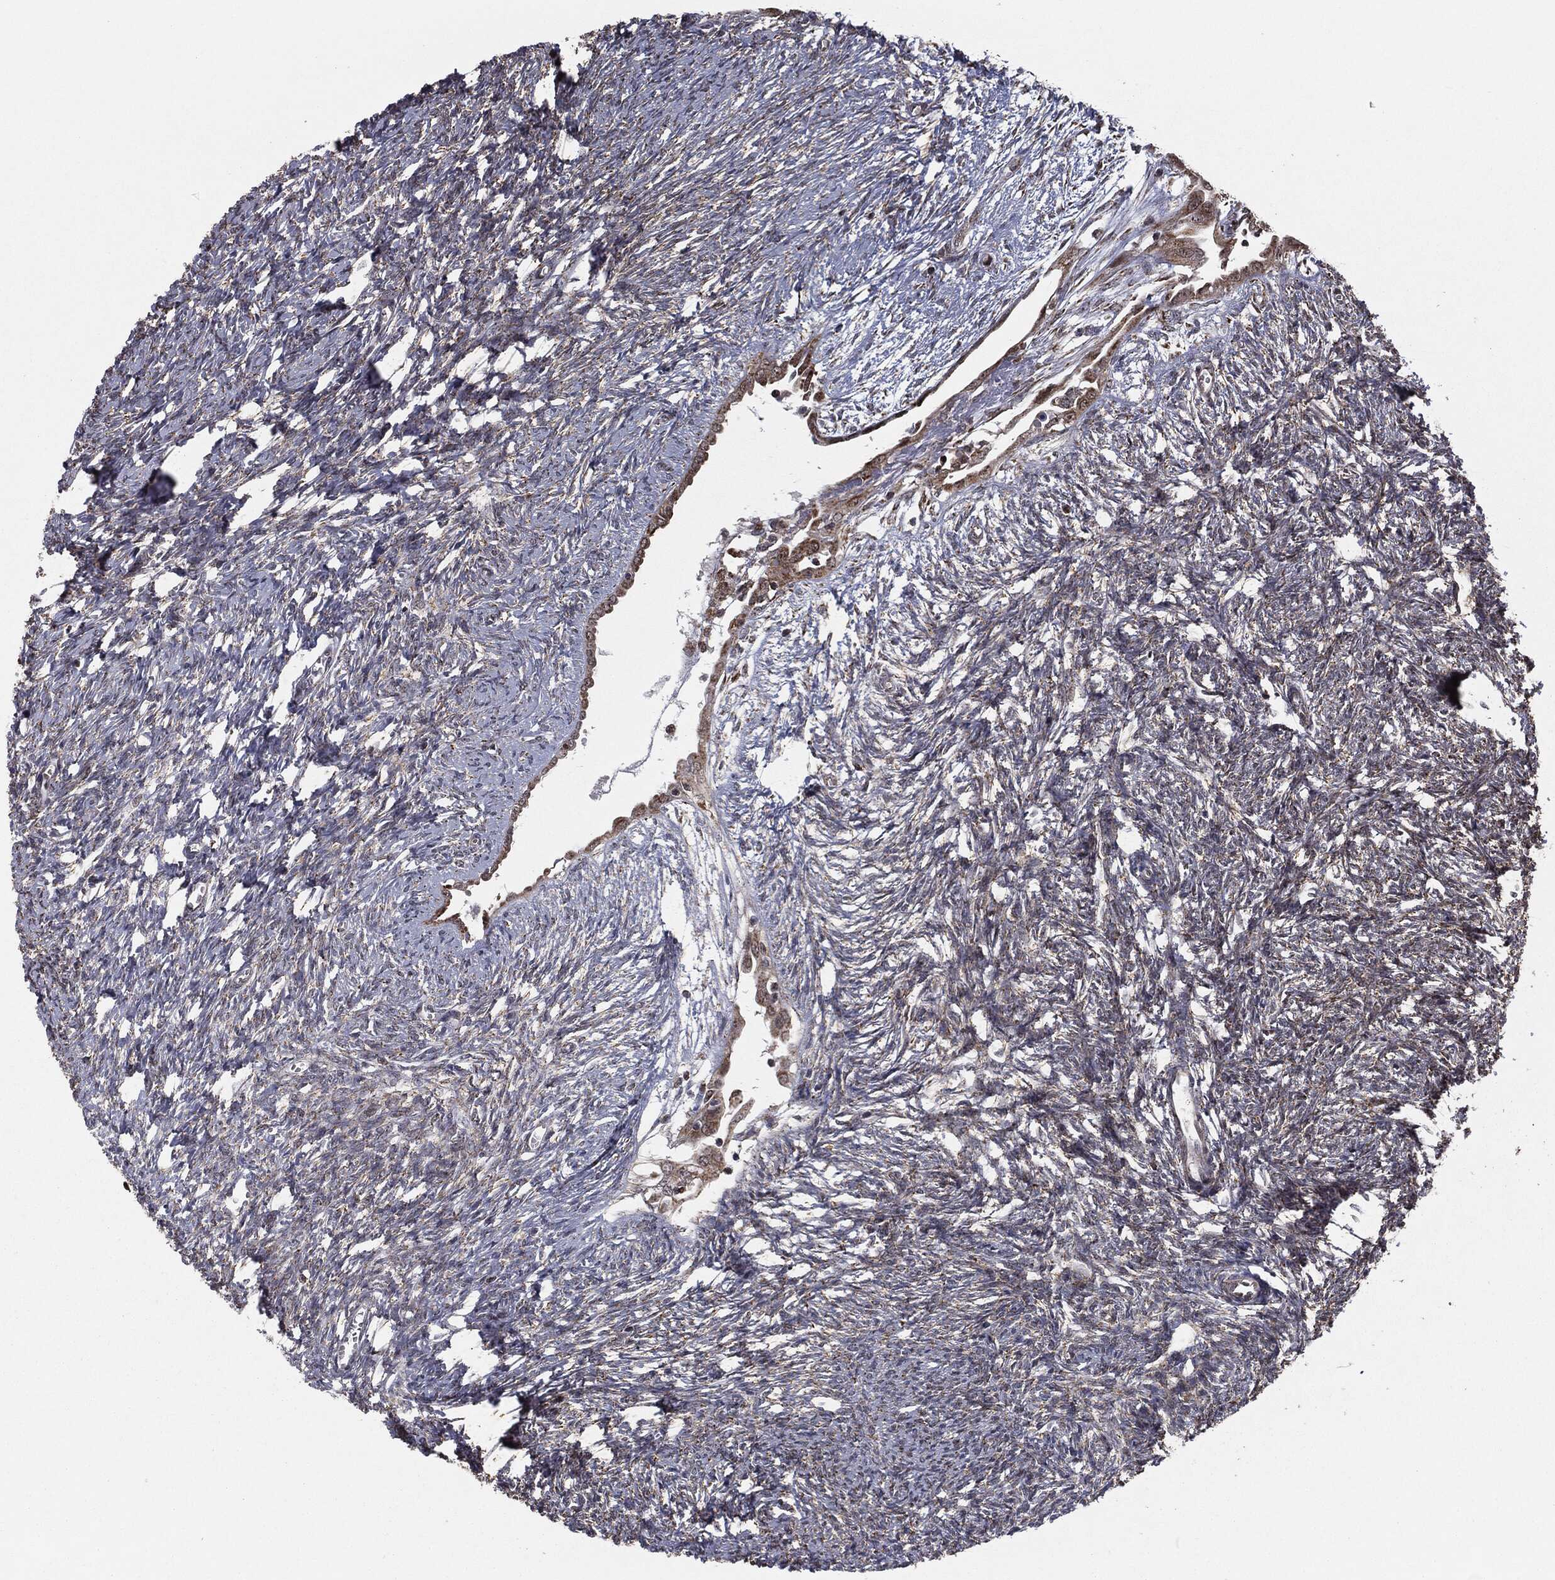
{"staining": {"intensity": "moderate", "quantity": ">75%", "location": "cytoplasmic/membranous,nuclear"}, "tissue": "ovary", "cell_type": "Follicle cells", "image_type": "normal", "snomed": [{"axis": "morphology", "description": "Normal tissue, NOS"}, {"axis": "topography", "description": "Fallopian tube"}, {"axis": "topography", "description": "Ovary"}], "caption": "Ovary stained for a protein displays moderate cytoplasmic/membranous,nuclear positivity in follicle cells. (Brightfield microscopy of DAB IHC at high magnification).", "gene": "CHCHD2", "patient": {"sex": "female", "age": 33}}